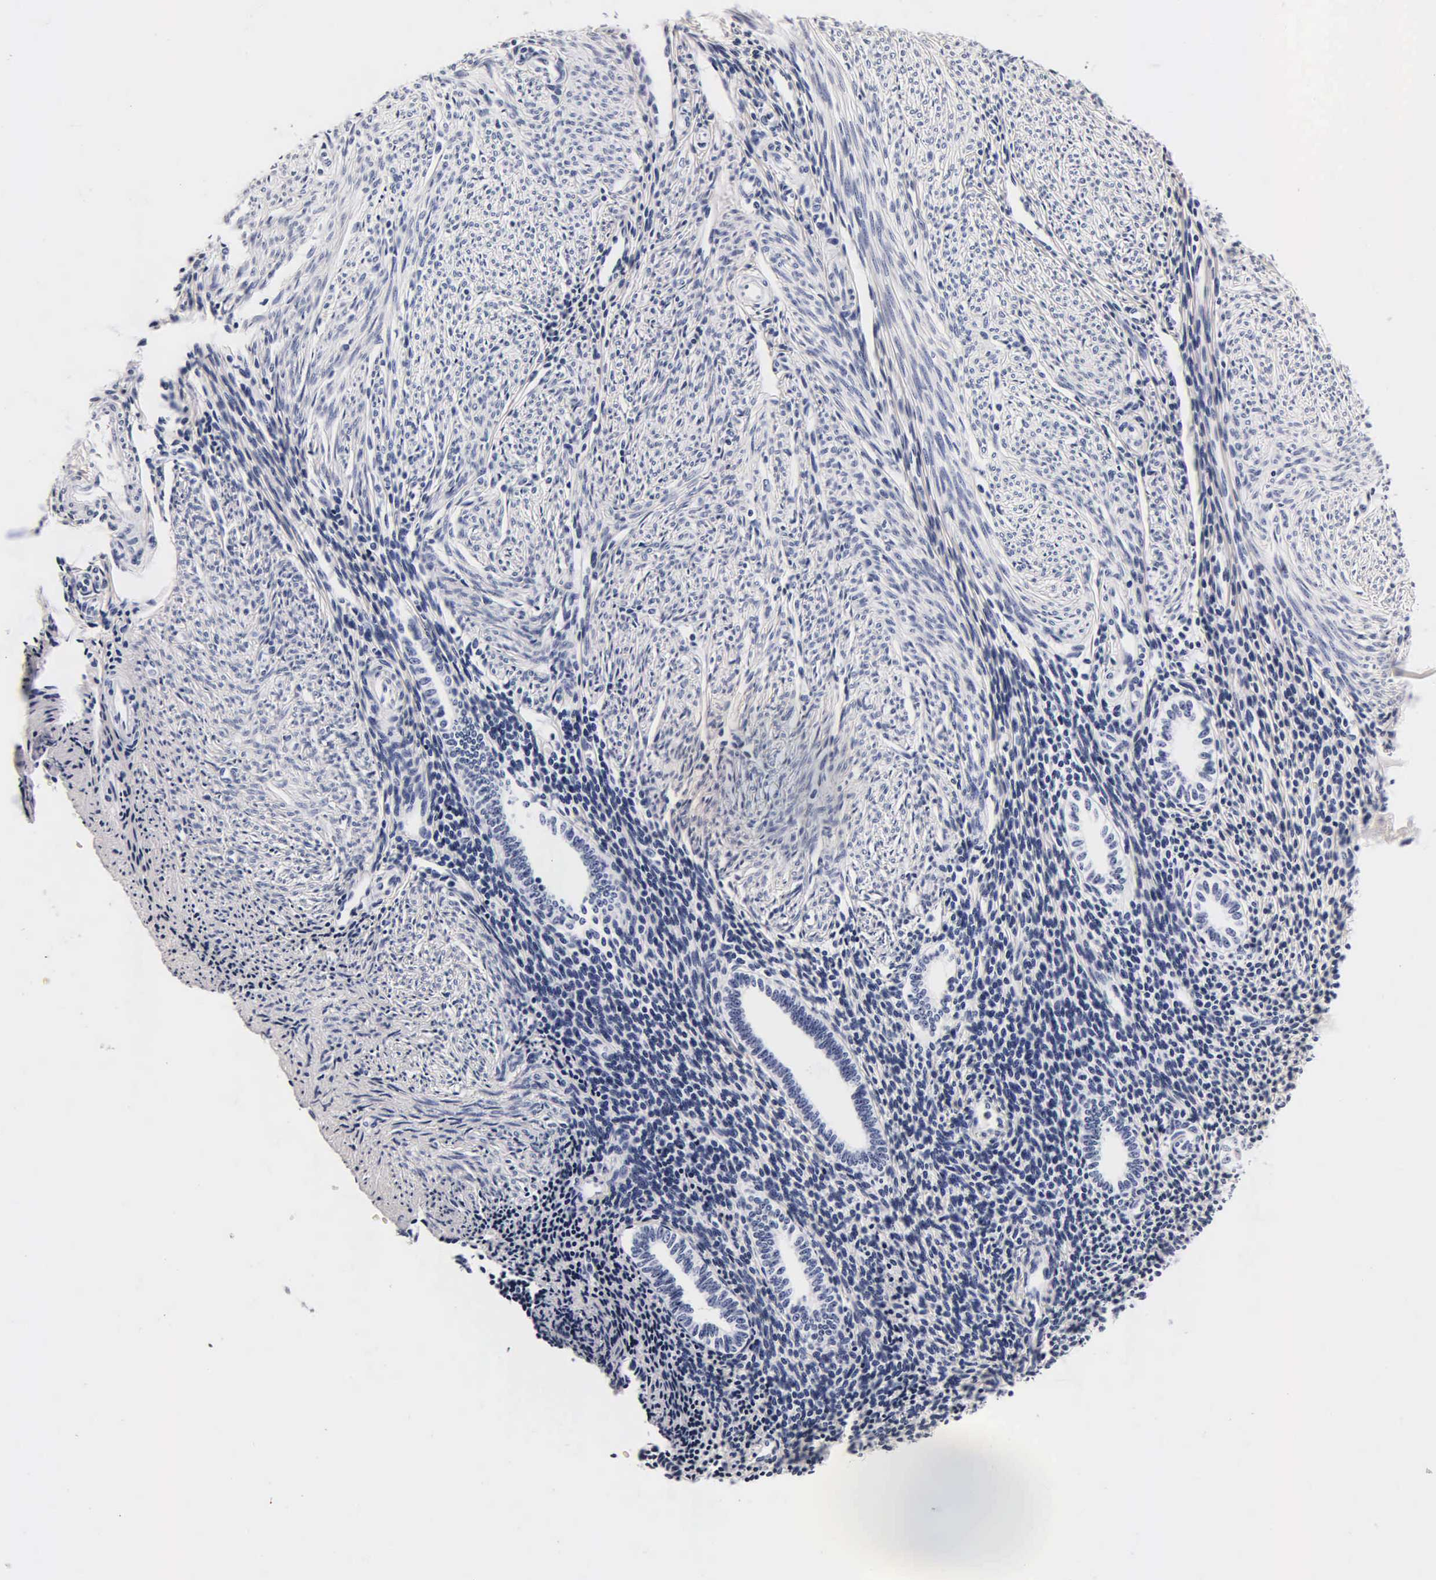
{"staining": {"intensity": "negative", "quantity": "none", "location": "none"}, "tissue": "endometrium", "cell_type": "Cells in endometrial stroma", "image_type": "normal", "snomed": [{"axis": "morphology", "description": "Normal tissue, NOS"}, {"axis": "topography", "description": "Endometrium"}], "caption": "IHC of benign human endometrium reveals no expression in cells in endometrial stroma. Brightfield microscopy of immunohistochemistry (IHC) stained with DAB (brown) and hematoxylin (blue), captured at high magnification.", "gene": "CGB3", "patient": {"sex": "female", "age": 52}}